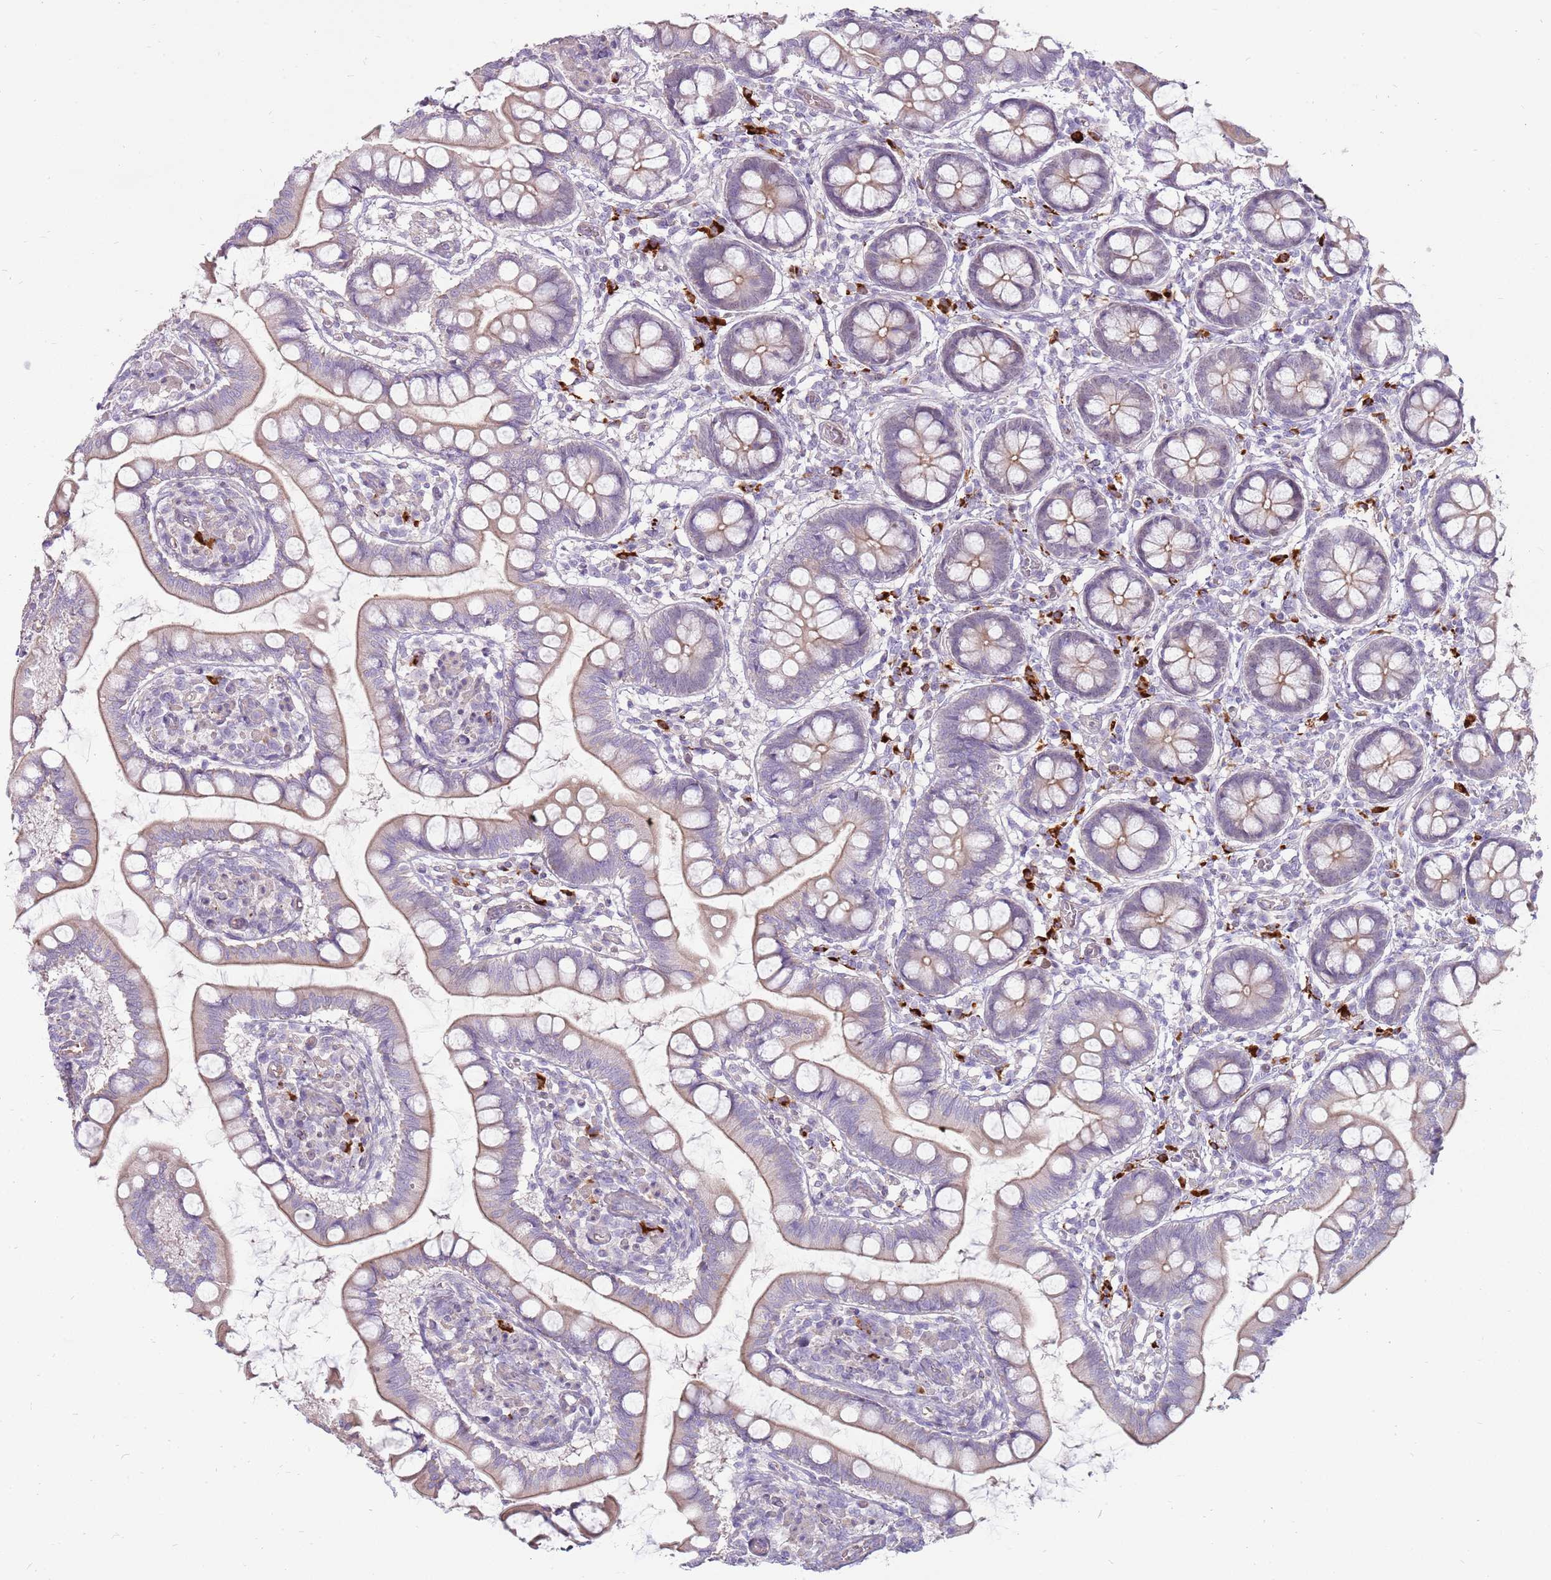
{"staining": {"intensity": "weak", "quantity": "25%-75%", "location": "cytoplasmic/membranous"}, "tissue": "small intestine", "cell_type": "Glandular cells", "image_type": "normal", "snomed": [{"axis": "morphology", "description": "Normal tissue, NOS"}, {"axis": "topography", "description": "Small intestine"}], "caption": "Glandular cells show low levels of weak cytoplasmic/membranous staining in about 25%-75% of cells in benign small intestine.", "gene": "MCUB", "patient": {"sex": "male", "age": 52}}